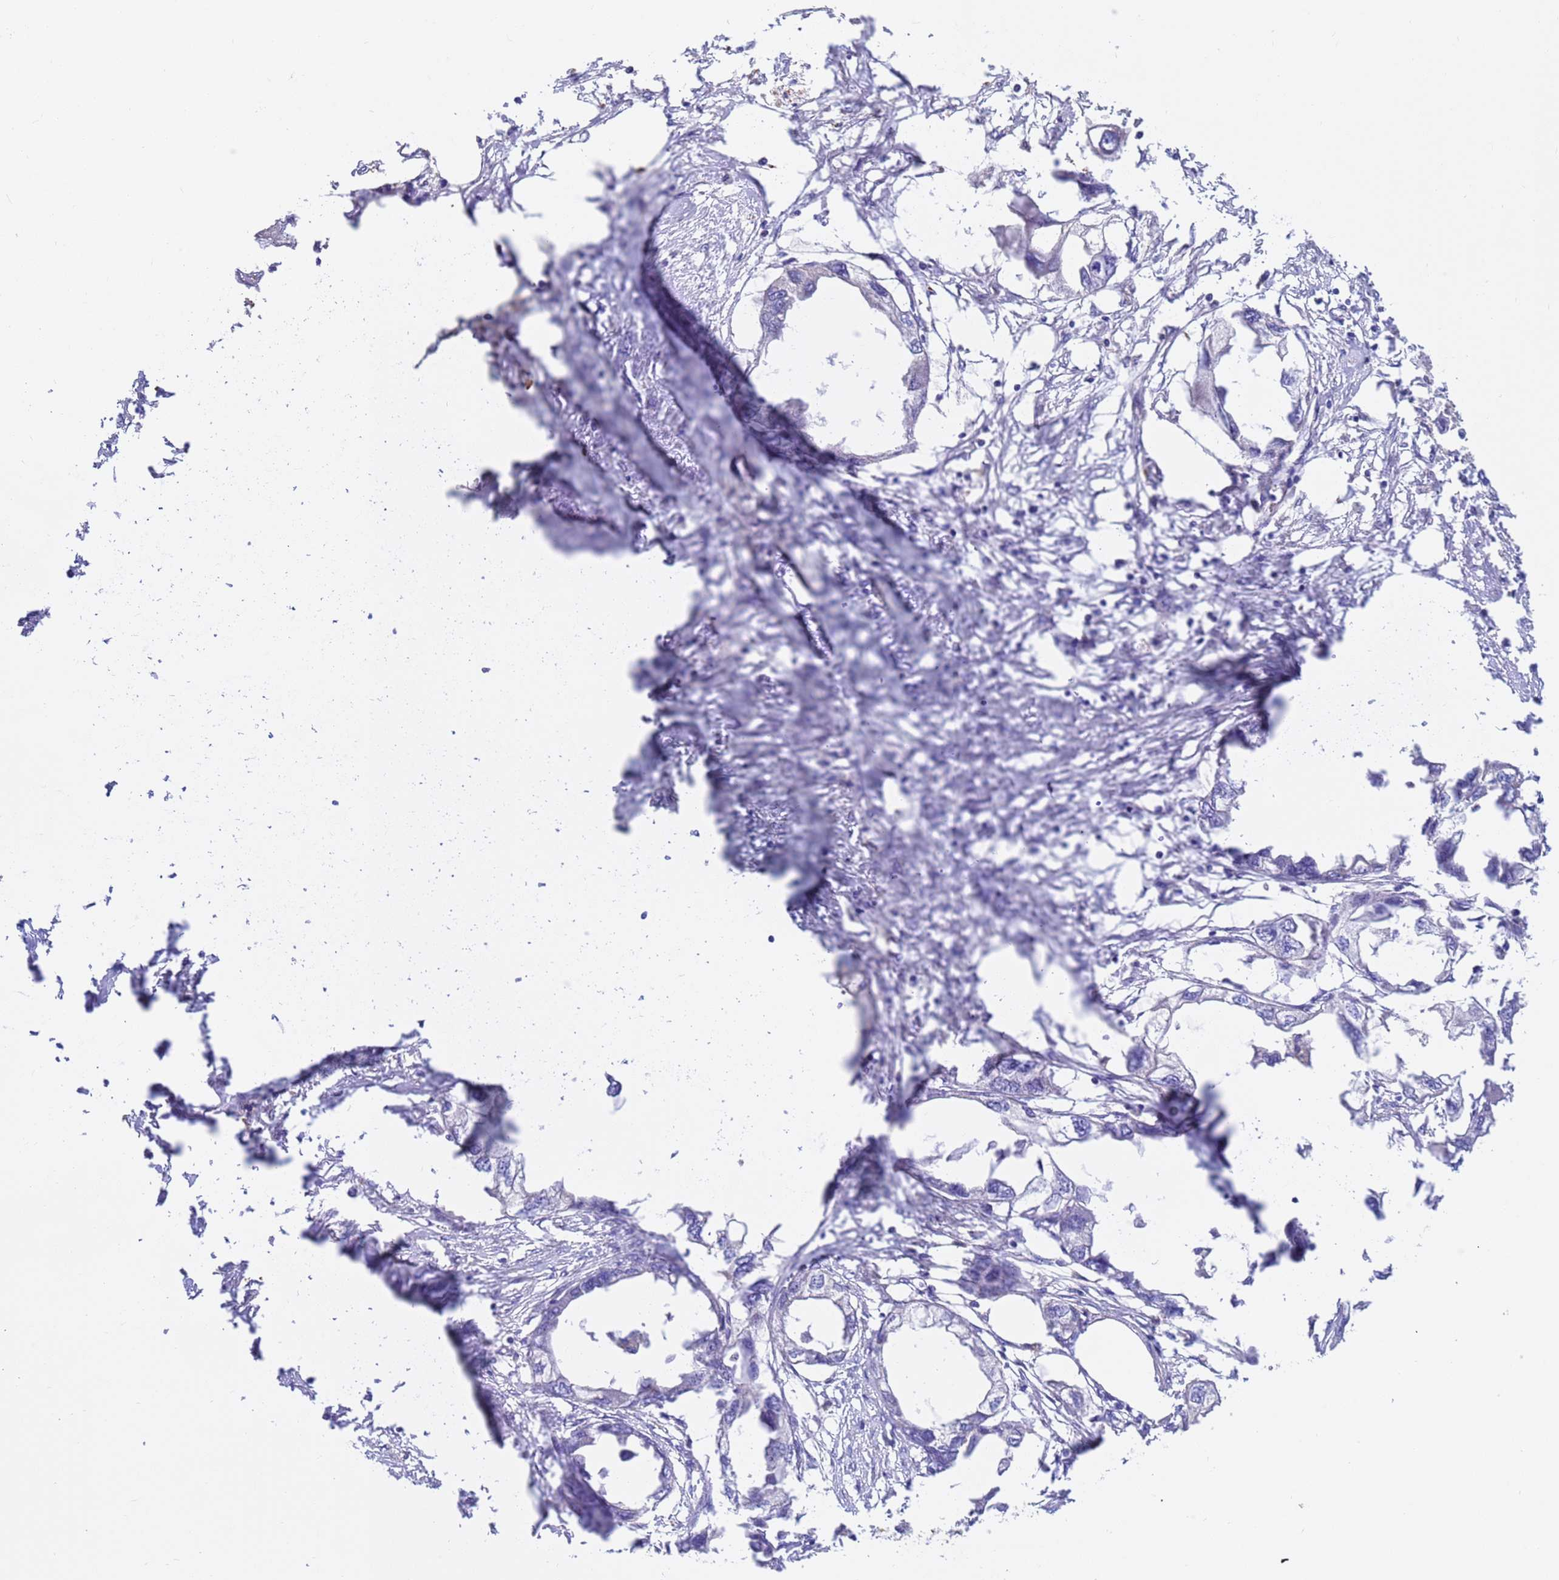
{"staining": {"intensity": "negative", "quantity": "none", "location": "none"}, "tissue": "endometrial cancer", "cell_type": "Tumor cells", "image_type": "cancer", "snomed": [{"axis": "morphology", "description": "Adenocarcinoma, NOS"}, {"axis": "morphology", "description": "Adenocarcinoma, metastatic, NOS"}, {"axis": "topography", "description": "Adipose tissue"}, {"axis": "topography", "description": "Endometrium"}], "caption": "Immunohistochemistry (IHC) histopathology image of human endometrial cancer (adenocarcinoma) stained for a protein (brown), which exhibits no positivity in tumor cells. (Stains: DAB immunohistochemistry with hematoxylin counter stain, Microscopy: brightfield microscopy at high magnification).", "gene": "SRL", "patient": {"sex": "female", "age": 67}}